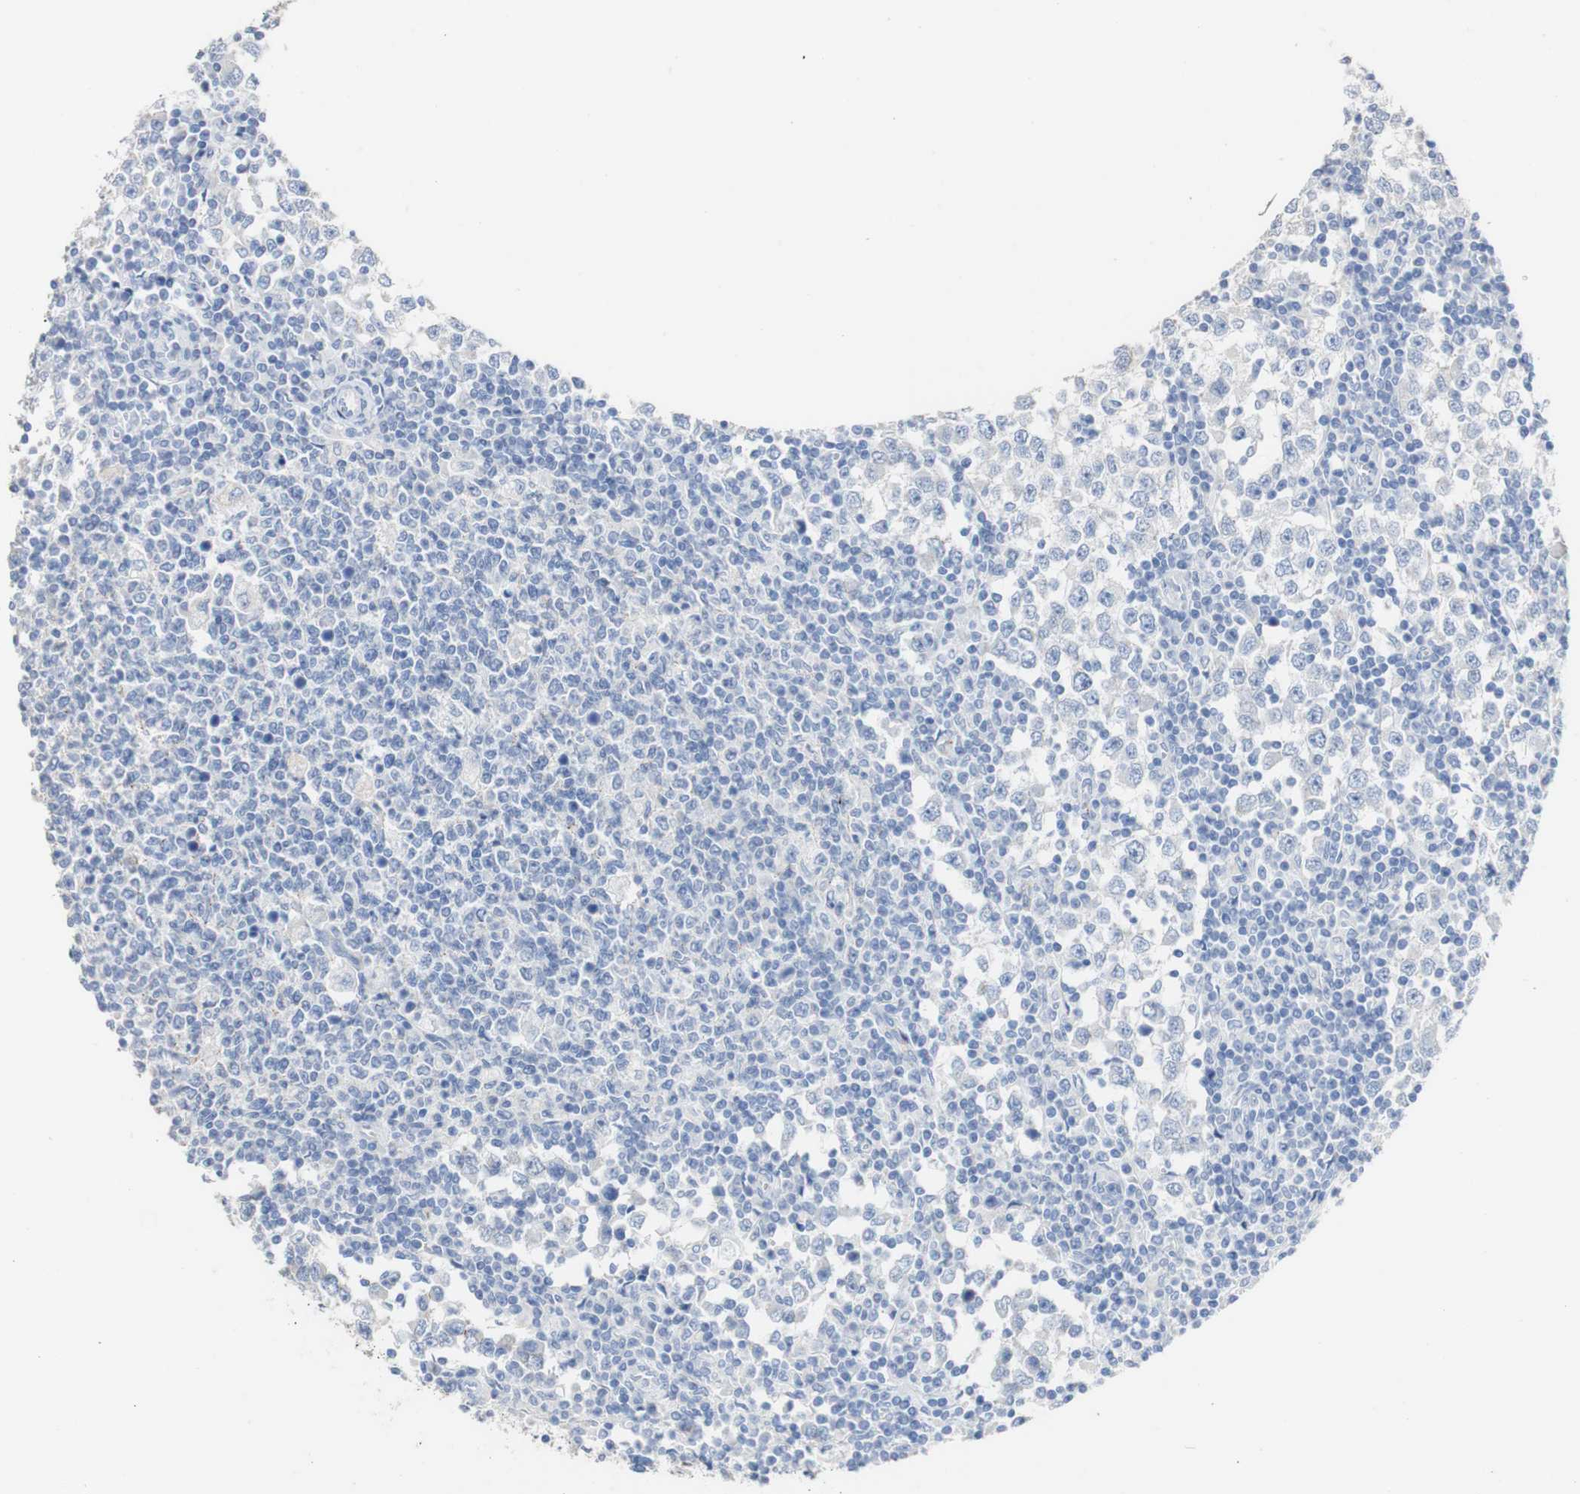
{"staining": {"intensity": "negative", "quantity": "none", "location": "none"}, "tissue": "testis cancer", "cell_type": "Tumor cells", "image_type": "cancer", "snomed": [{"axis": "morphology", "description": "Seminoma, NOS"}, {"axis": "topography", "description": "Testis"}], "caption": "Immunohistochemistry (IHC) histopathology image of human testis cancer (seminoma) stained for a protein (brown), which displays no staining in tumor cells.", "gene": "DSC2", "patient": {"sex": "male", "age": 65}}